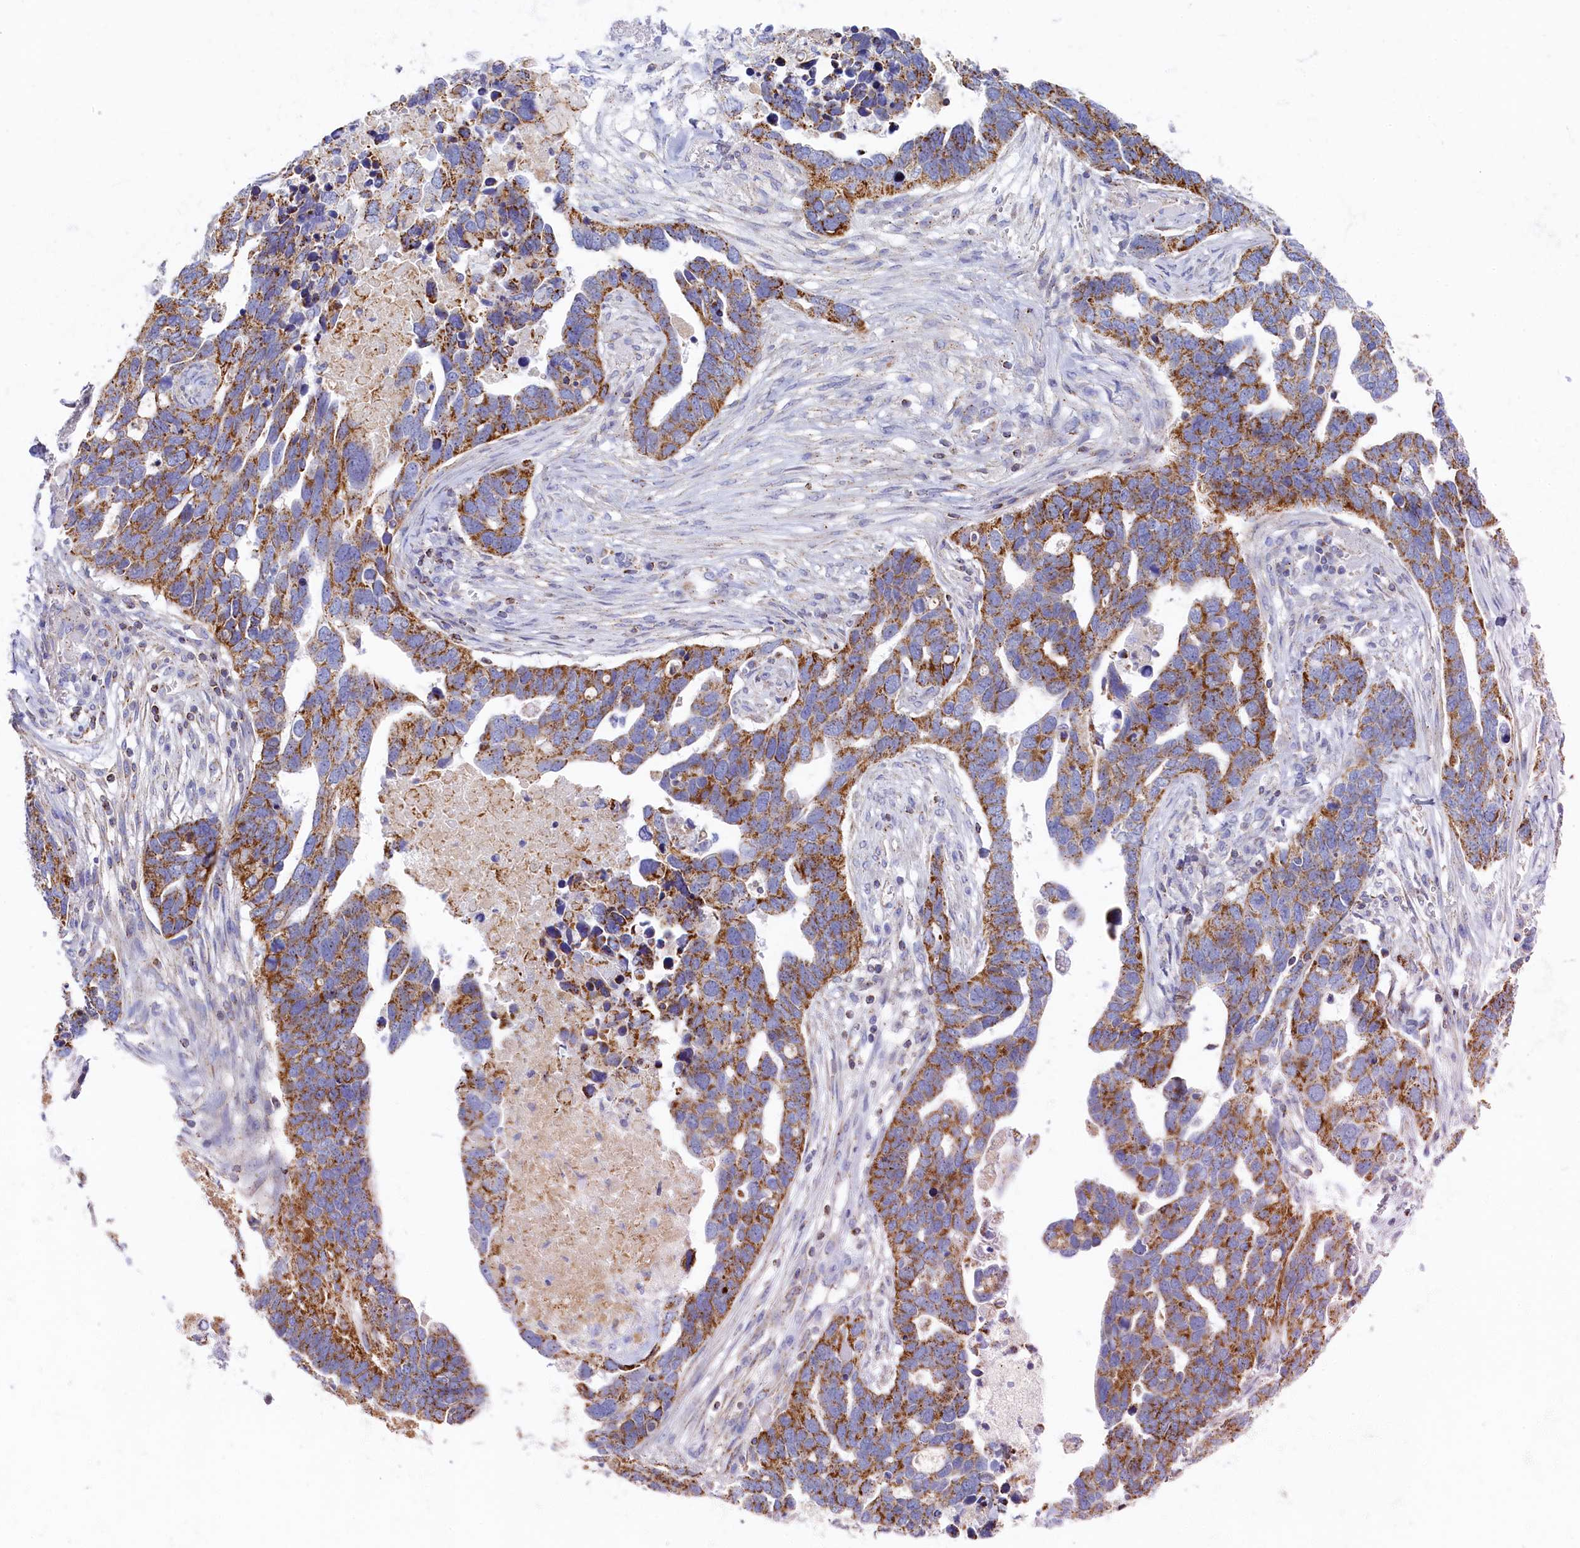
{"staining": {"intensity": "moderate", "quantity": ">75%", "location": "cytoplasmic/membranous"}, "tissue": "ovarian cancer", "cell_type": "Tumor cells", "image_type": "cancer", "snomed": [{"axis": "morphology", "description": "Cystadenocarcinoma, serous, NOS"}, {"axis": "topography", "description": "Ovary"}], "caption": "Serous cystadenocarcinoma (ovarian) stained with a protein marker demonstrates moderate staining in tumor cells.", "gene": "OCIAD2", "patient": {"sex": "female", "age": 54}}